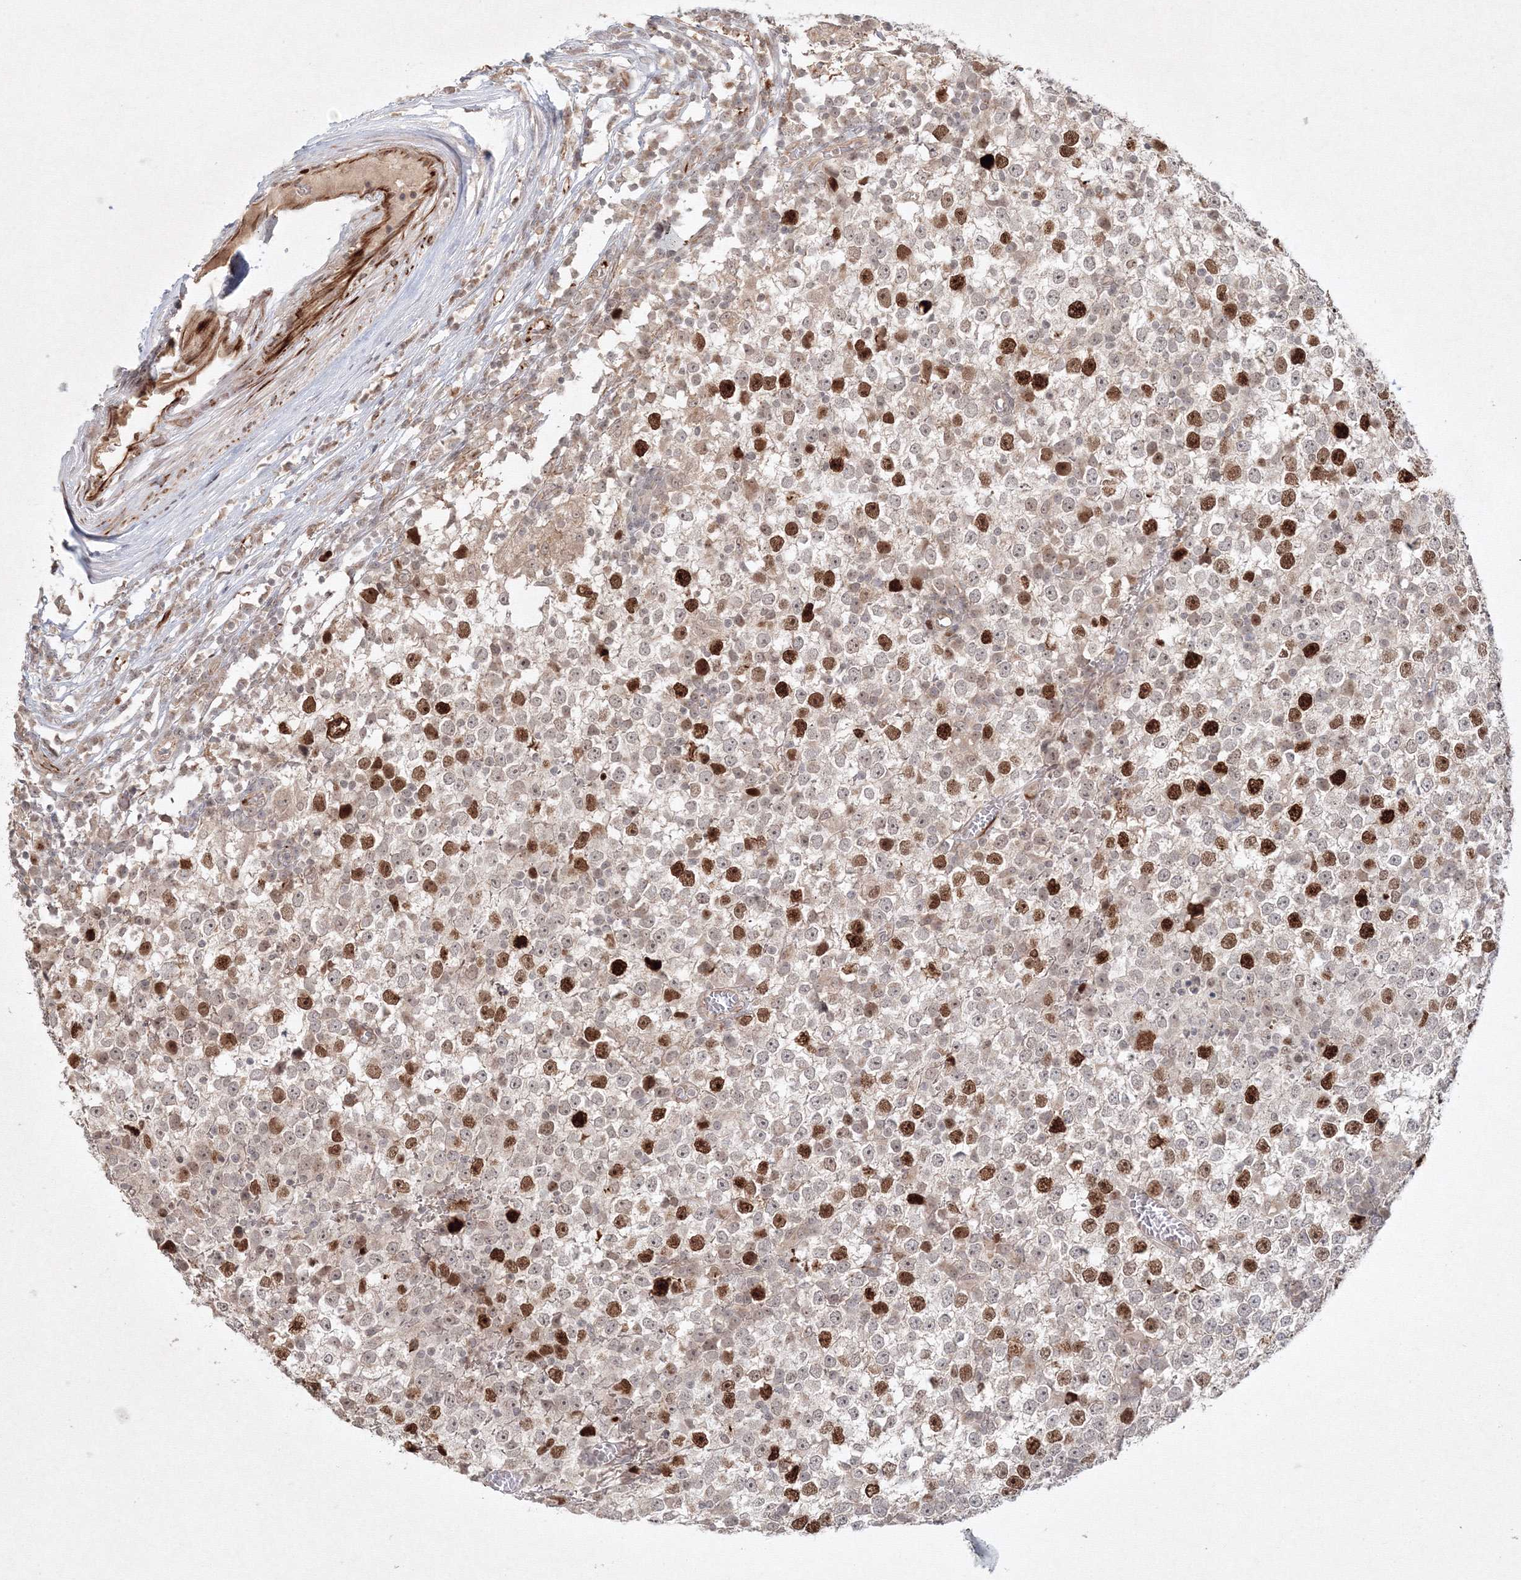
{"staining": {"intensity": "strong", "quantity": "25%-75%", "location": "nuclear"}, "tissue": "testis cancer", "cell_type": "Tumor cells", "image_type": "cancer", "snomed": [{"axis": "morphology", "description": "Seminoma, NOS"}, {"axis": "topography", "description": "Testis"}], "caption": "Protein expression analysis of human seminoma (testis) reveals strong nuclear positivity in approximately 25%-75% of tumor cells.", "gene": "KIF20A", "patient": {"sex": "male", "age": 65}}